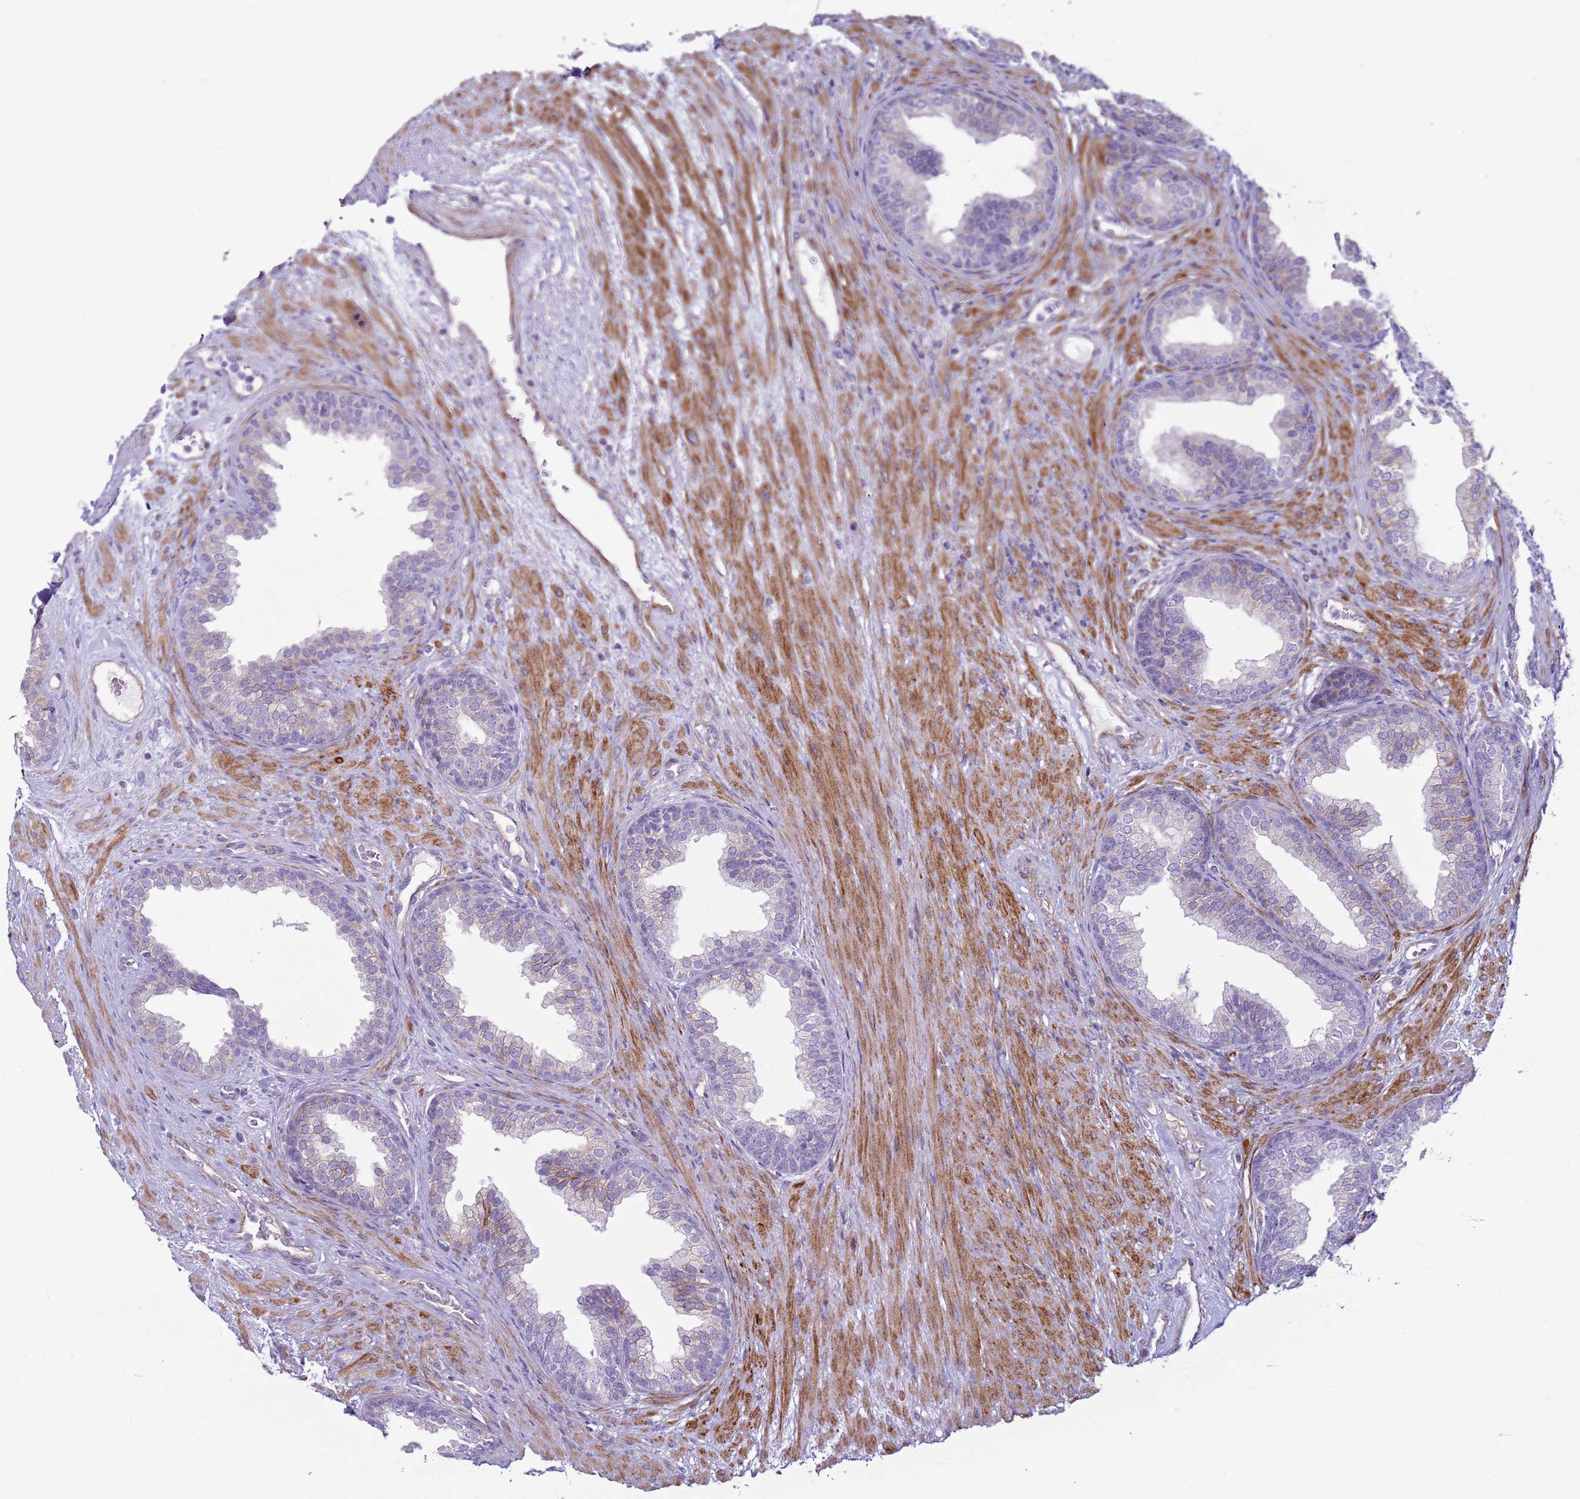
{"staining": {"intensity": "negative", "quantity": "none", "location": "none"}, "tissue": "prostate", "cell_type": "Glandular cells", "image_type": "normal", "snomed": [{"axis": "morphology", "description": "Normal tissue, NOS"}, {"axis": "topography", "description": "Prostate"}], "caption": "Glandular cells are negative for brown protein staining in unremarkable prostate. The staining is performed using DAB brown chromogen with nuclei counter-stained in using hematoxylin.", "gene": "HEATR1", "patient": {"sex": "male", "age": 76}}